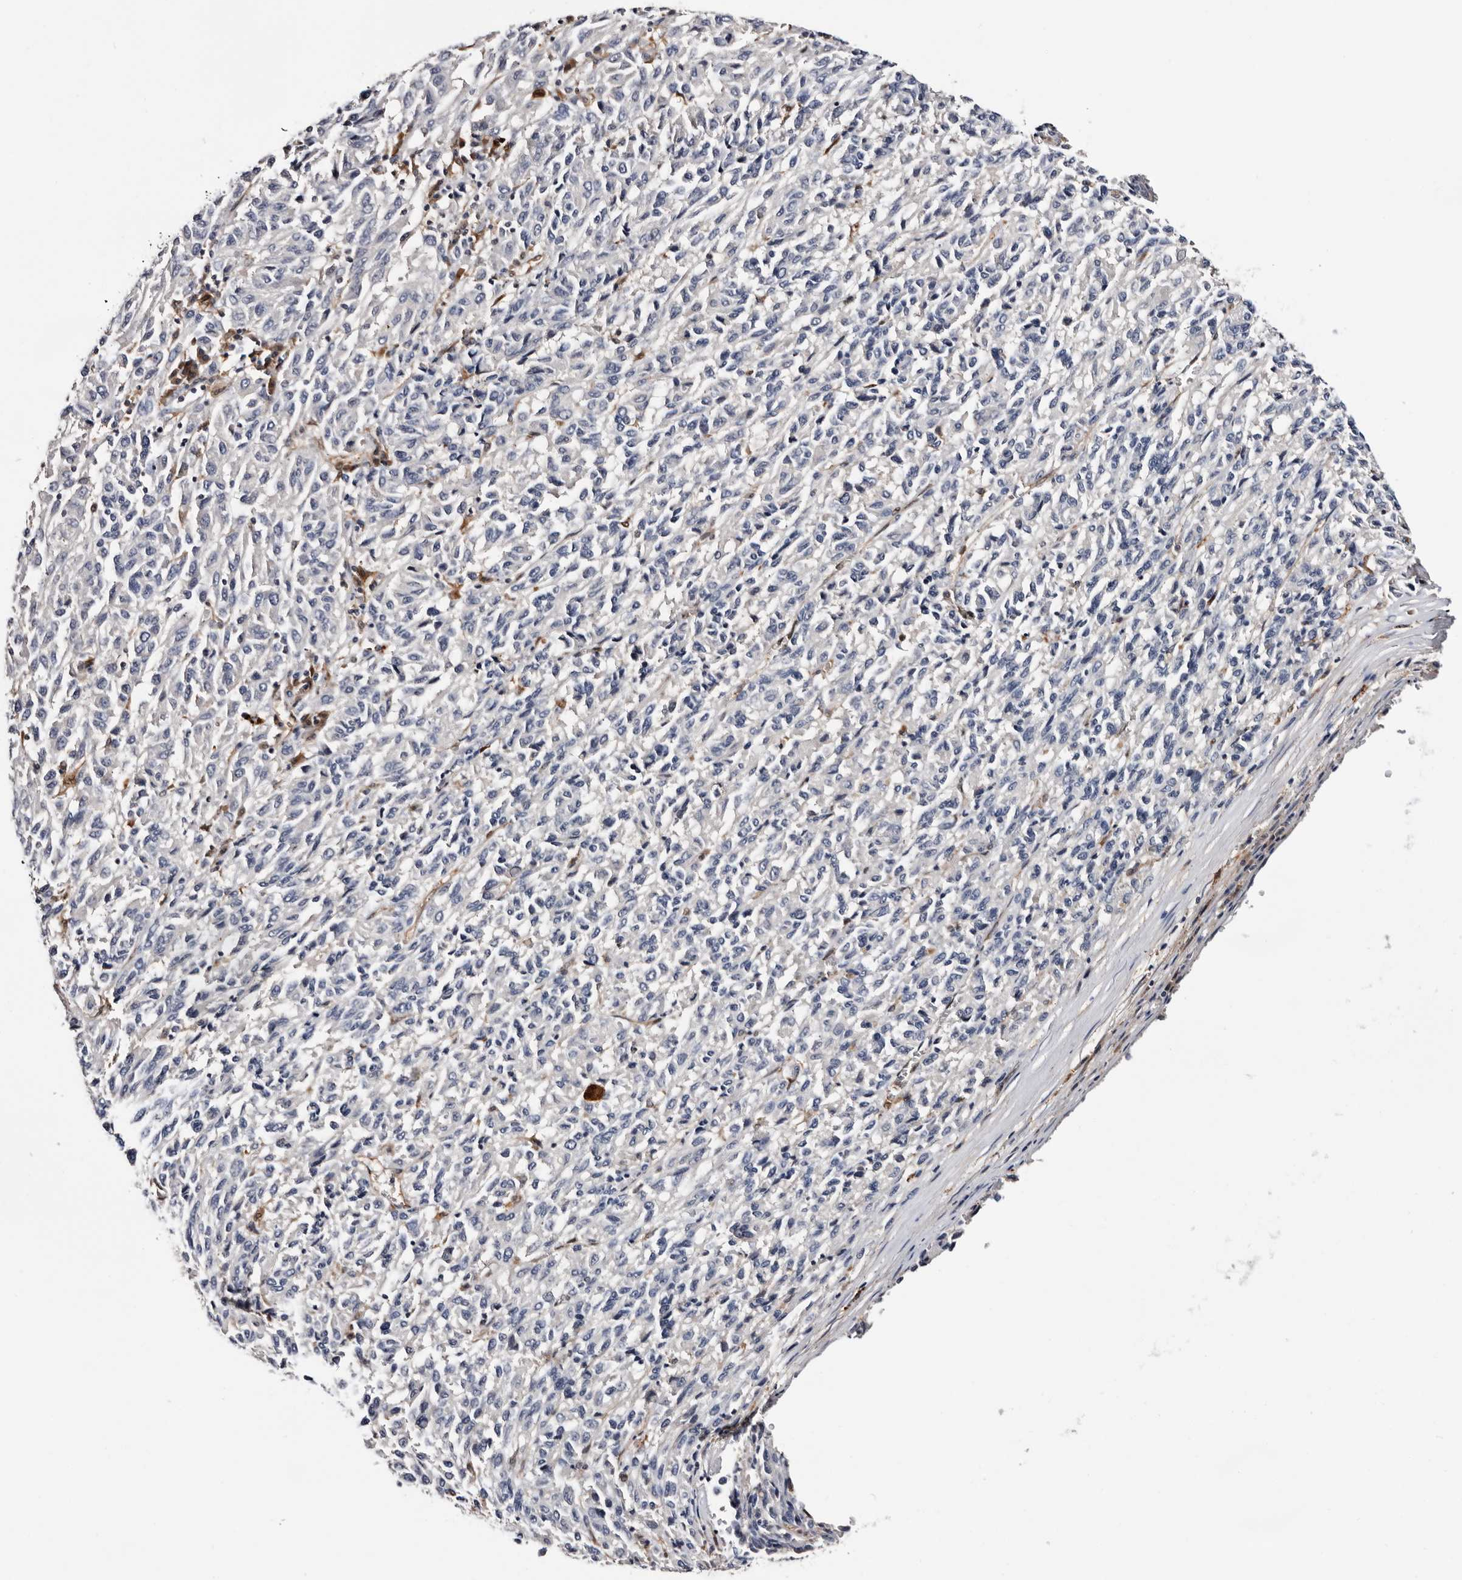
{"staining": {"intensity": "negative", "quantity": "none", "location": "none"}, "tissue": "melanoma", "cell_type": "Tumor cells", "image_type": "cancer", "snomed": [{"axis": "morphology", "description": "Malignant melanoma, Metastatic site"}, {"axis": "topography", "description": "Lung"}], "caption": "Malignant melanoma (metastatic site) stained for a protein using immunohistochemistry (IHC) exhibits no positivity tumor cells.", "gene": "TP53I3", "patient": {"sex": "male", "age": 64}}